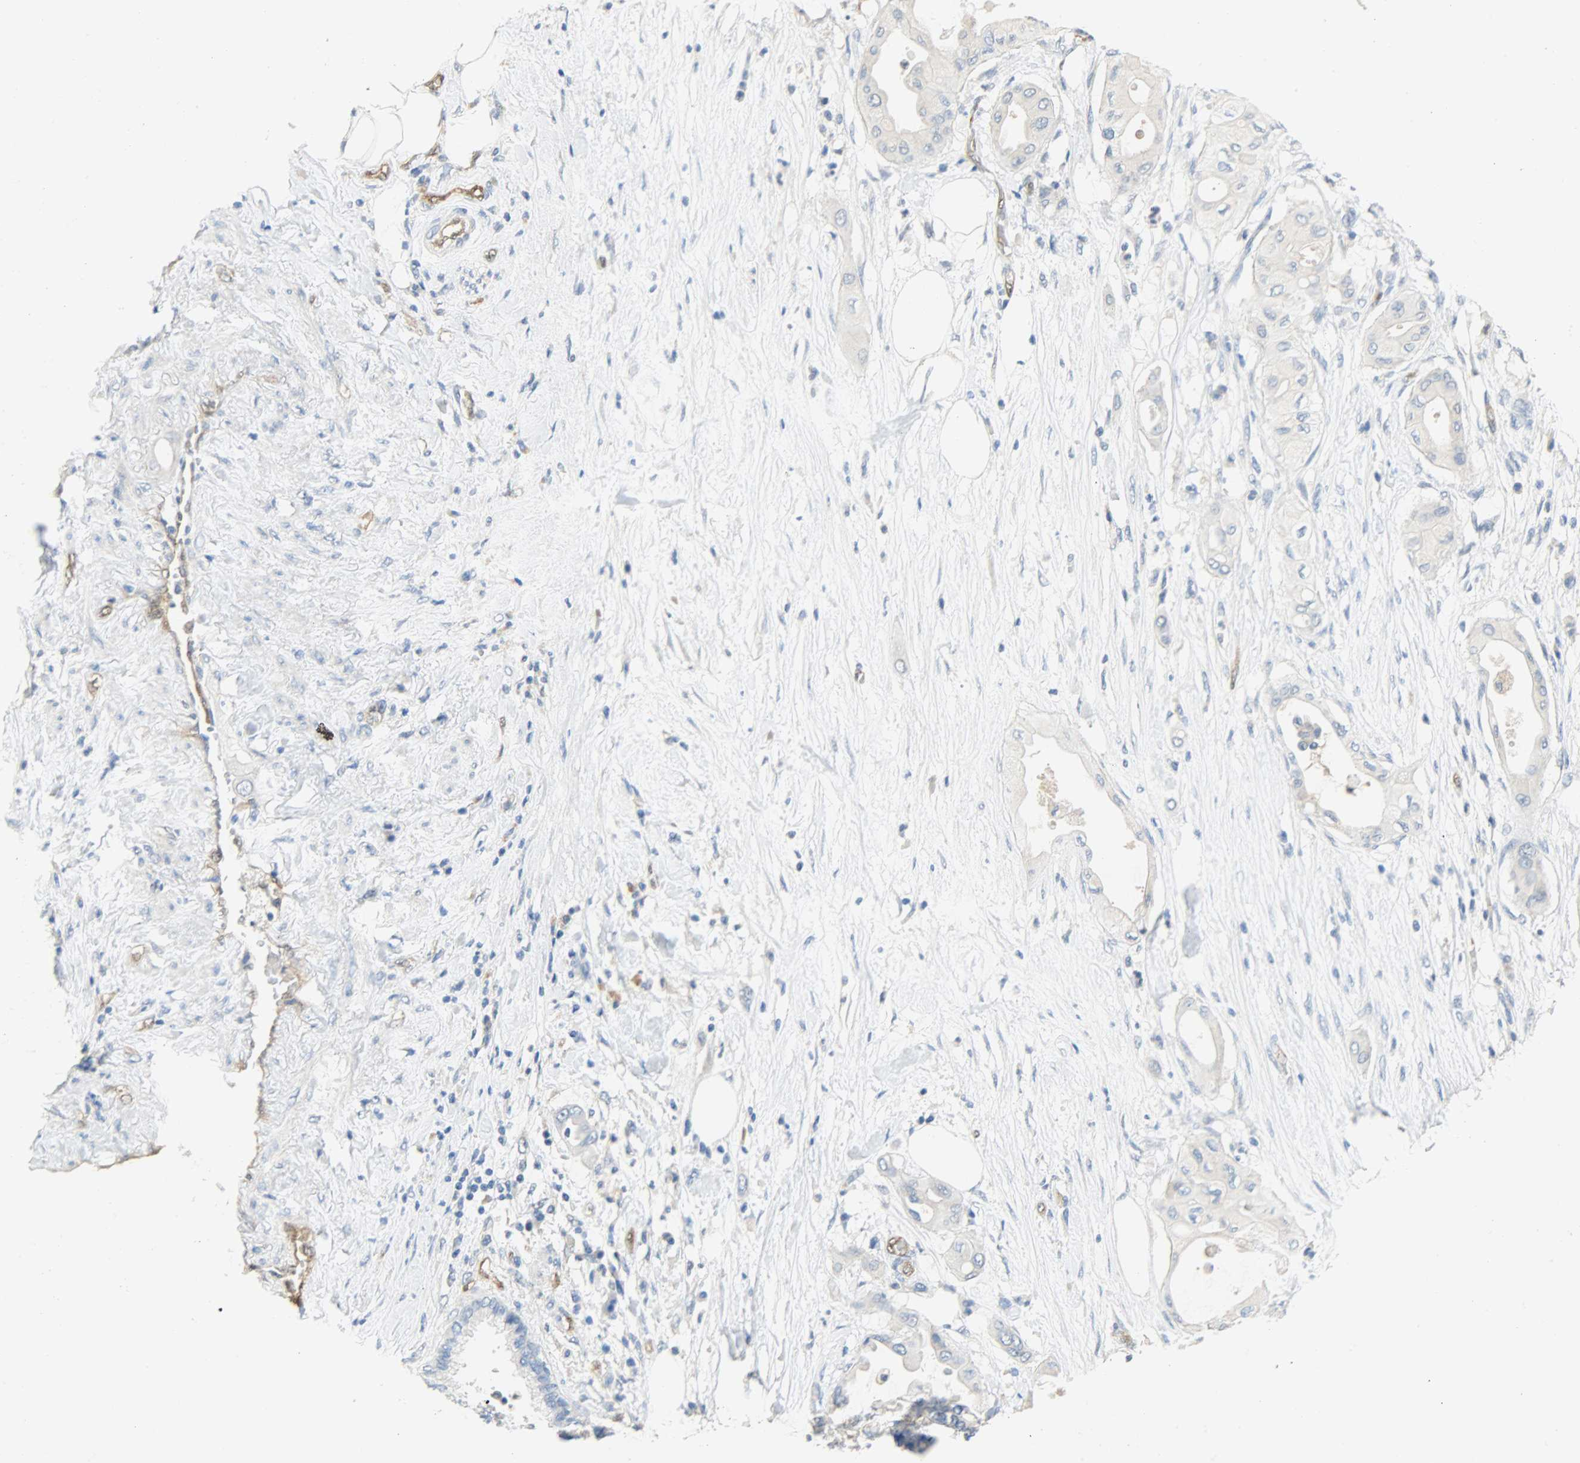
{"staining": {"intensity": "negative", "quantity": "none", "location": "none"}, "tissue": "pancreatic cancer", "cell_type": "Tumor cells", "image_type": "cancer", "snomed": [{"axis": "morphology", "description": "Adenocarcinoma, NOS"}, {"axis": "morphology", "description": "Adenocarcinoma, metastatic, NOS"}, {"axis": "topography", "description": "Lymph node"}, {"axis": "topography", "description": "Pancreas"}, {"axis": "topography", "description": "Duodenum"}], "caption": "This is an immunohistochemistry (IHC) image of human pancreatic cancer. There is no expression in tumor cells.", "gene": "FKBP1A", "patient": {"sex": "female", "age": 64}}